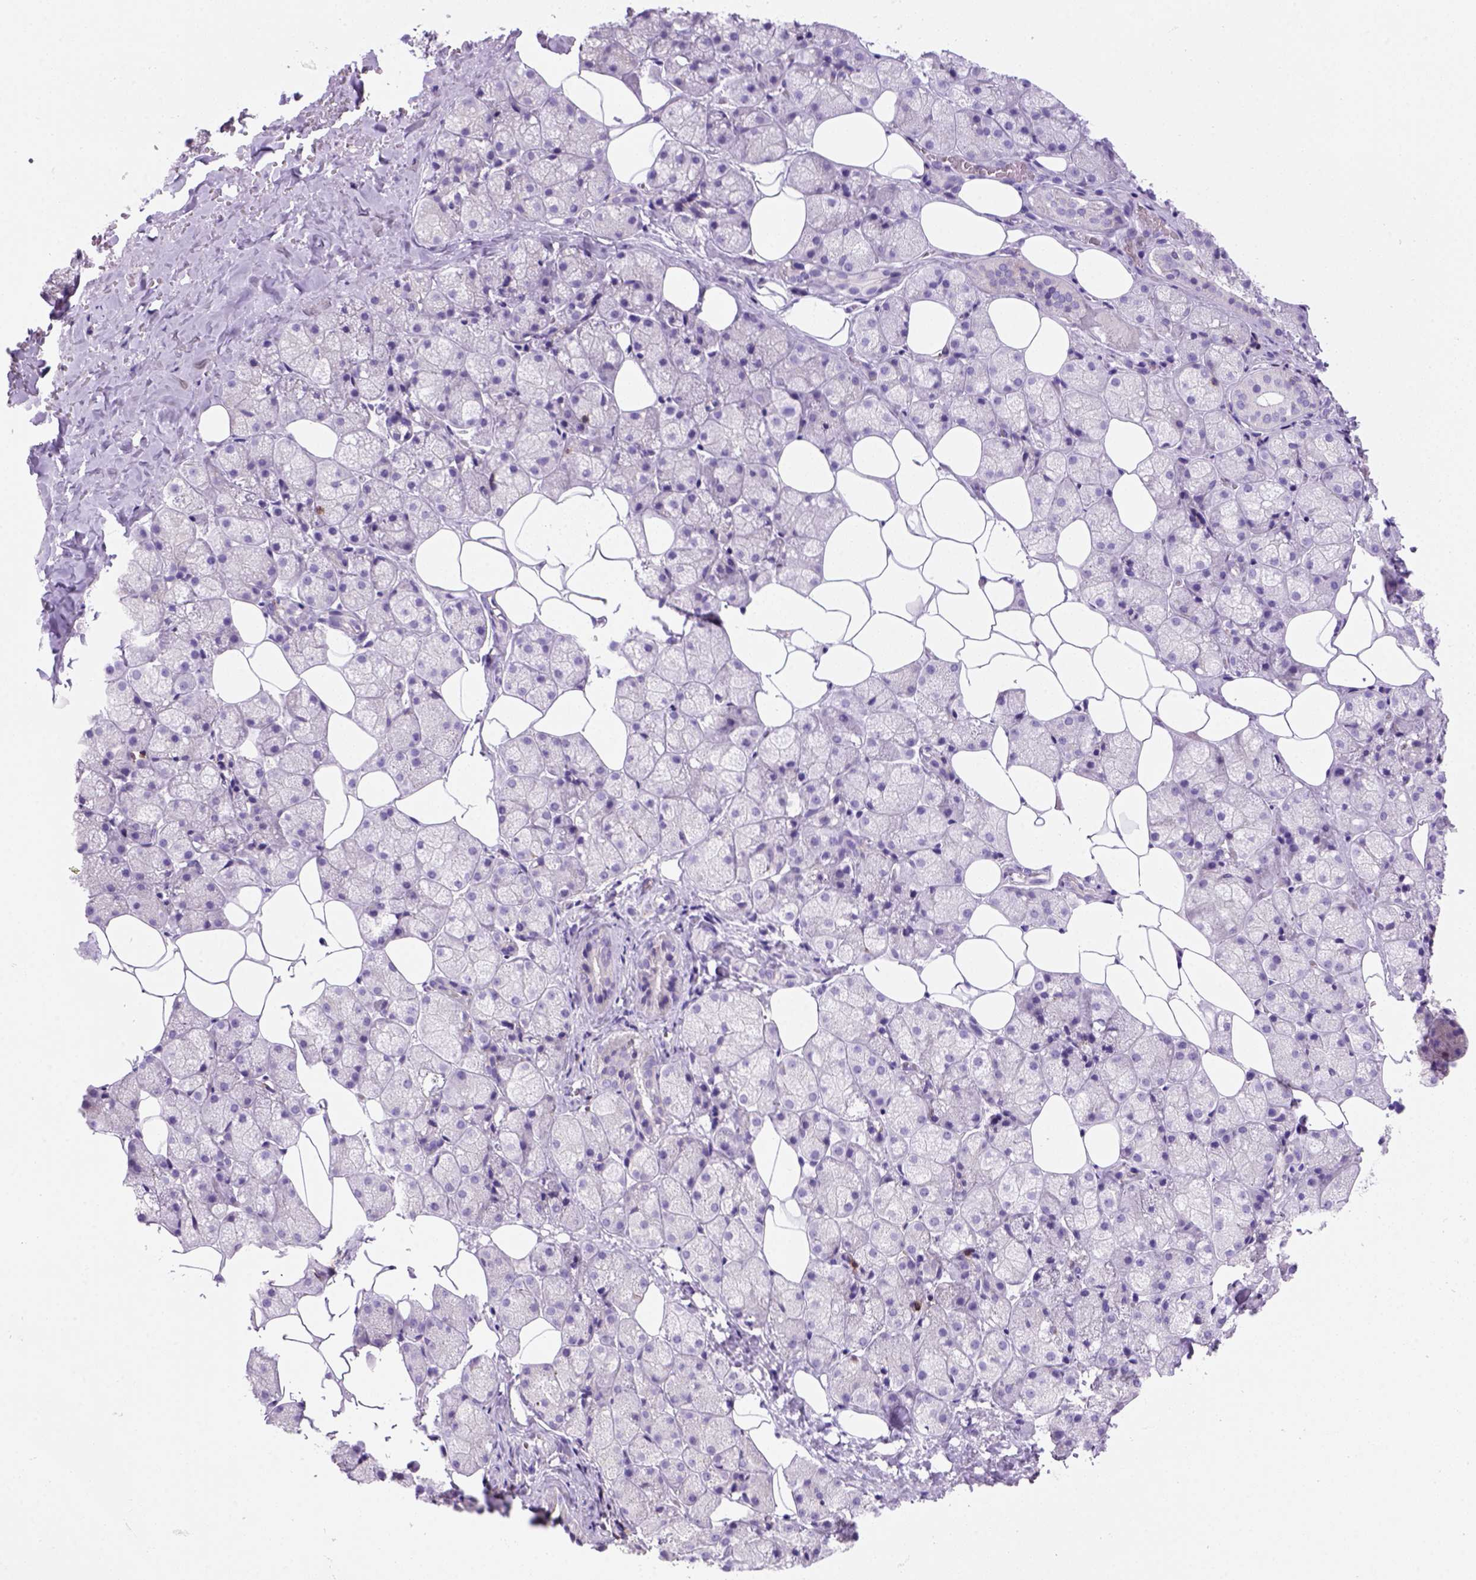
{"staining": {"intensity": "negative", "quantity": "none", "location": "none"}, "tissue": "salivary gland", "cell_type": "Glandular cells", "image_type": "normal", "snomed": [{"axis": "morphology", "description": "Normal tissue, NOS"}, {"axis": "topography", "description": "Salivary gland"}], "caption": "This is an immunohistochemistry image of benign salivary gland. There is no positivity in glandular cells.", "gene": "CD3E", "patient": {"sex": "male", "age": 38}}